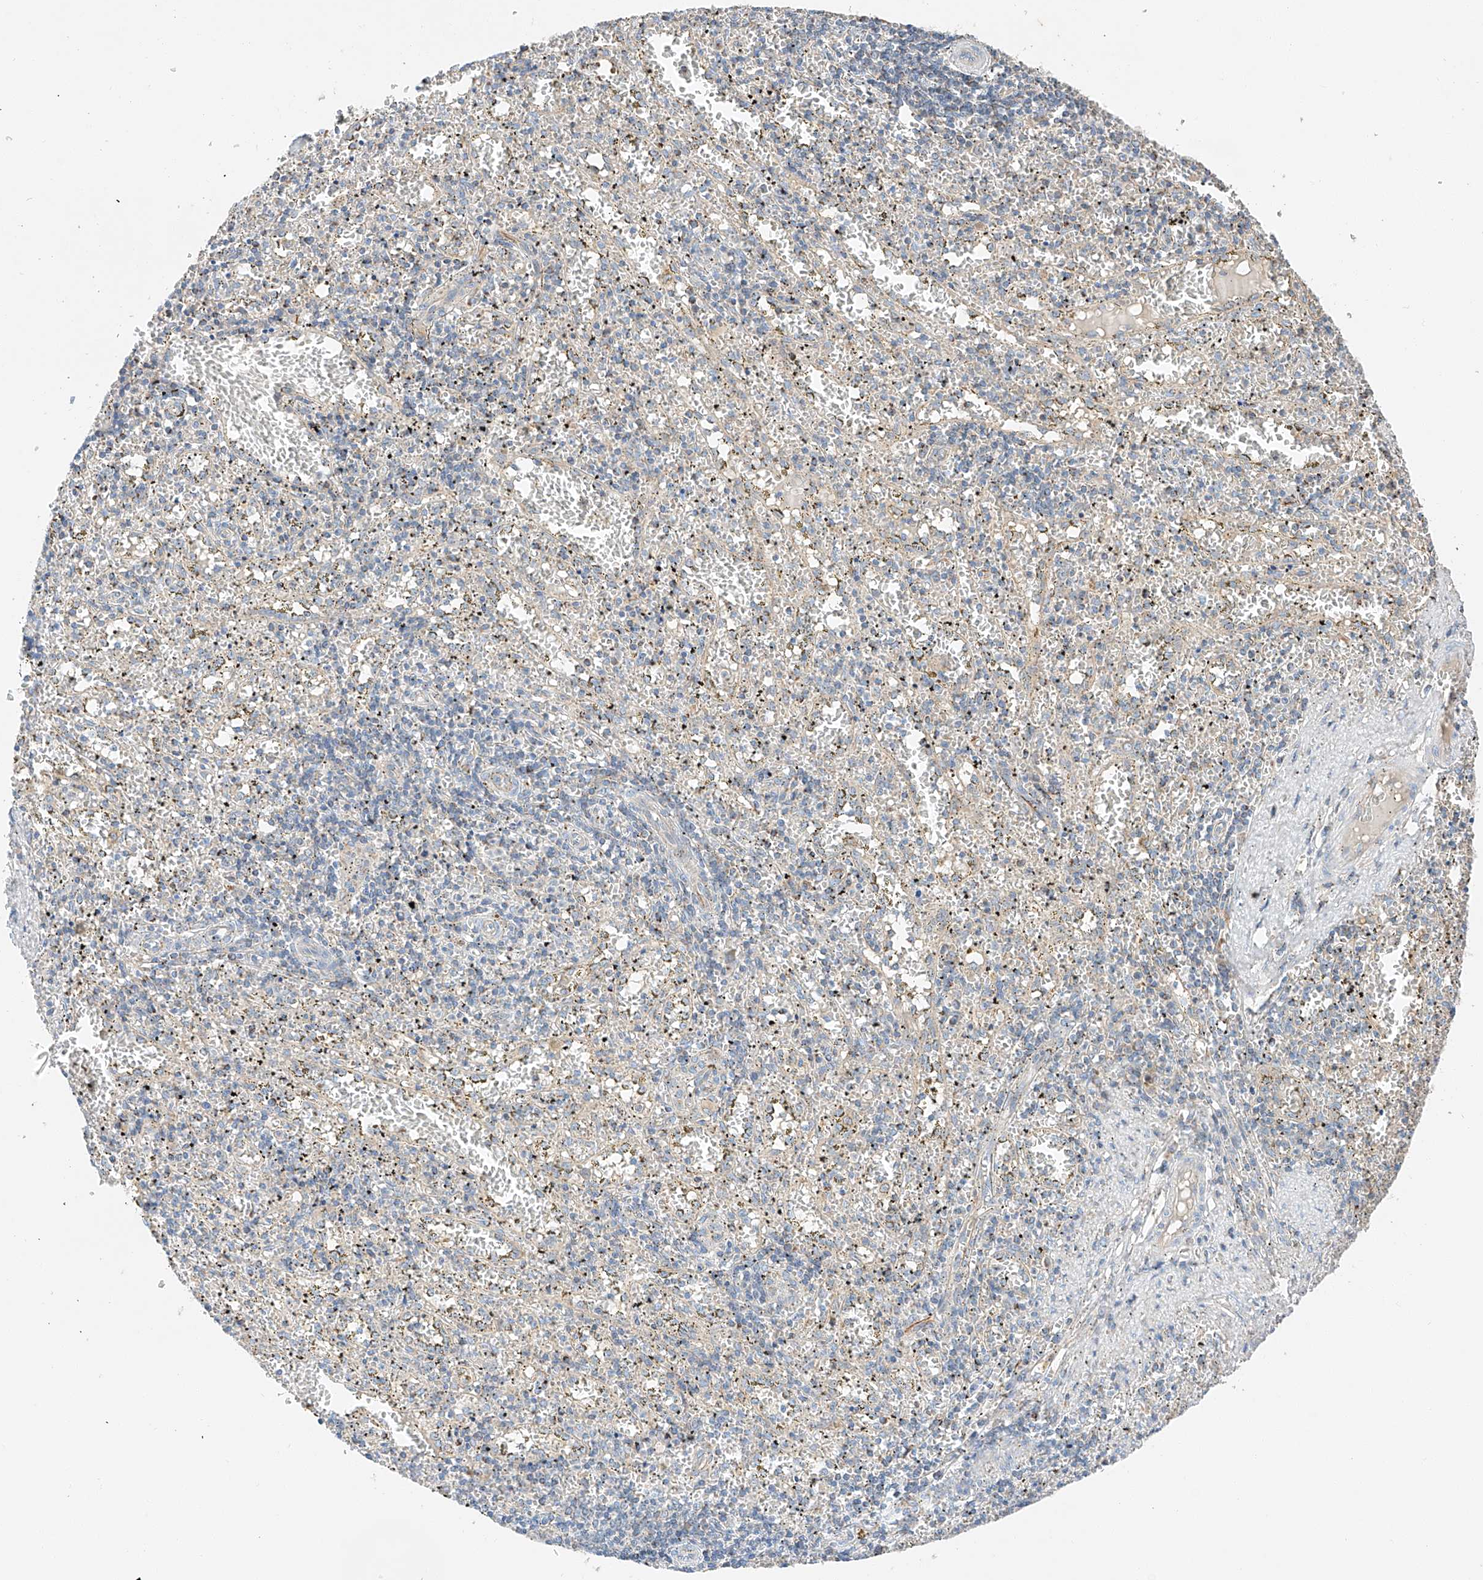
{"staining": {"intensity": "negative", "quantity": "none", "location": "none"}, "tissue": "spleen", "cell_type": "Cells in red pulp", "image_type": "normal", "snomed": [{"axis": "morphology", "description": "Normal tissue, NOS"}, {"axis": "topography", "description": "Spleen"}], "caption": "Histopathology image shows no protein staining in cells in red pulp of normal spleen. (DAB (3,3'-diaminobenzidine) immunohistochemistry, high magnification).", "gene": "RUSC1", "patient": {"sex": "male", "age": 11}}